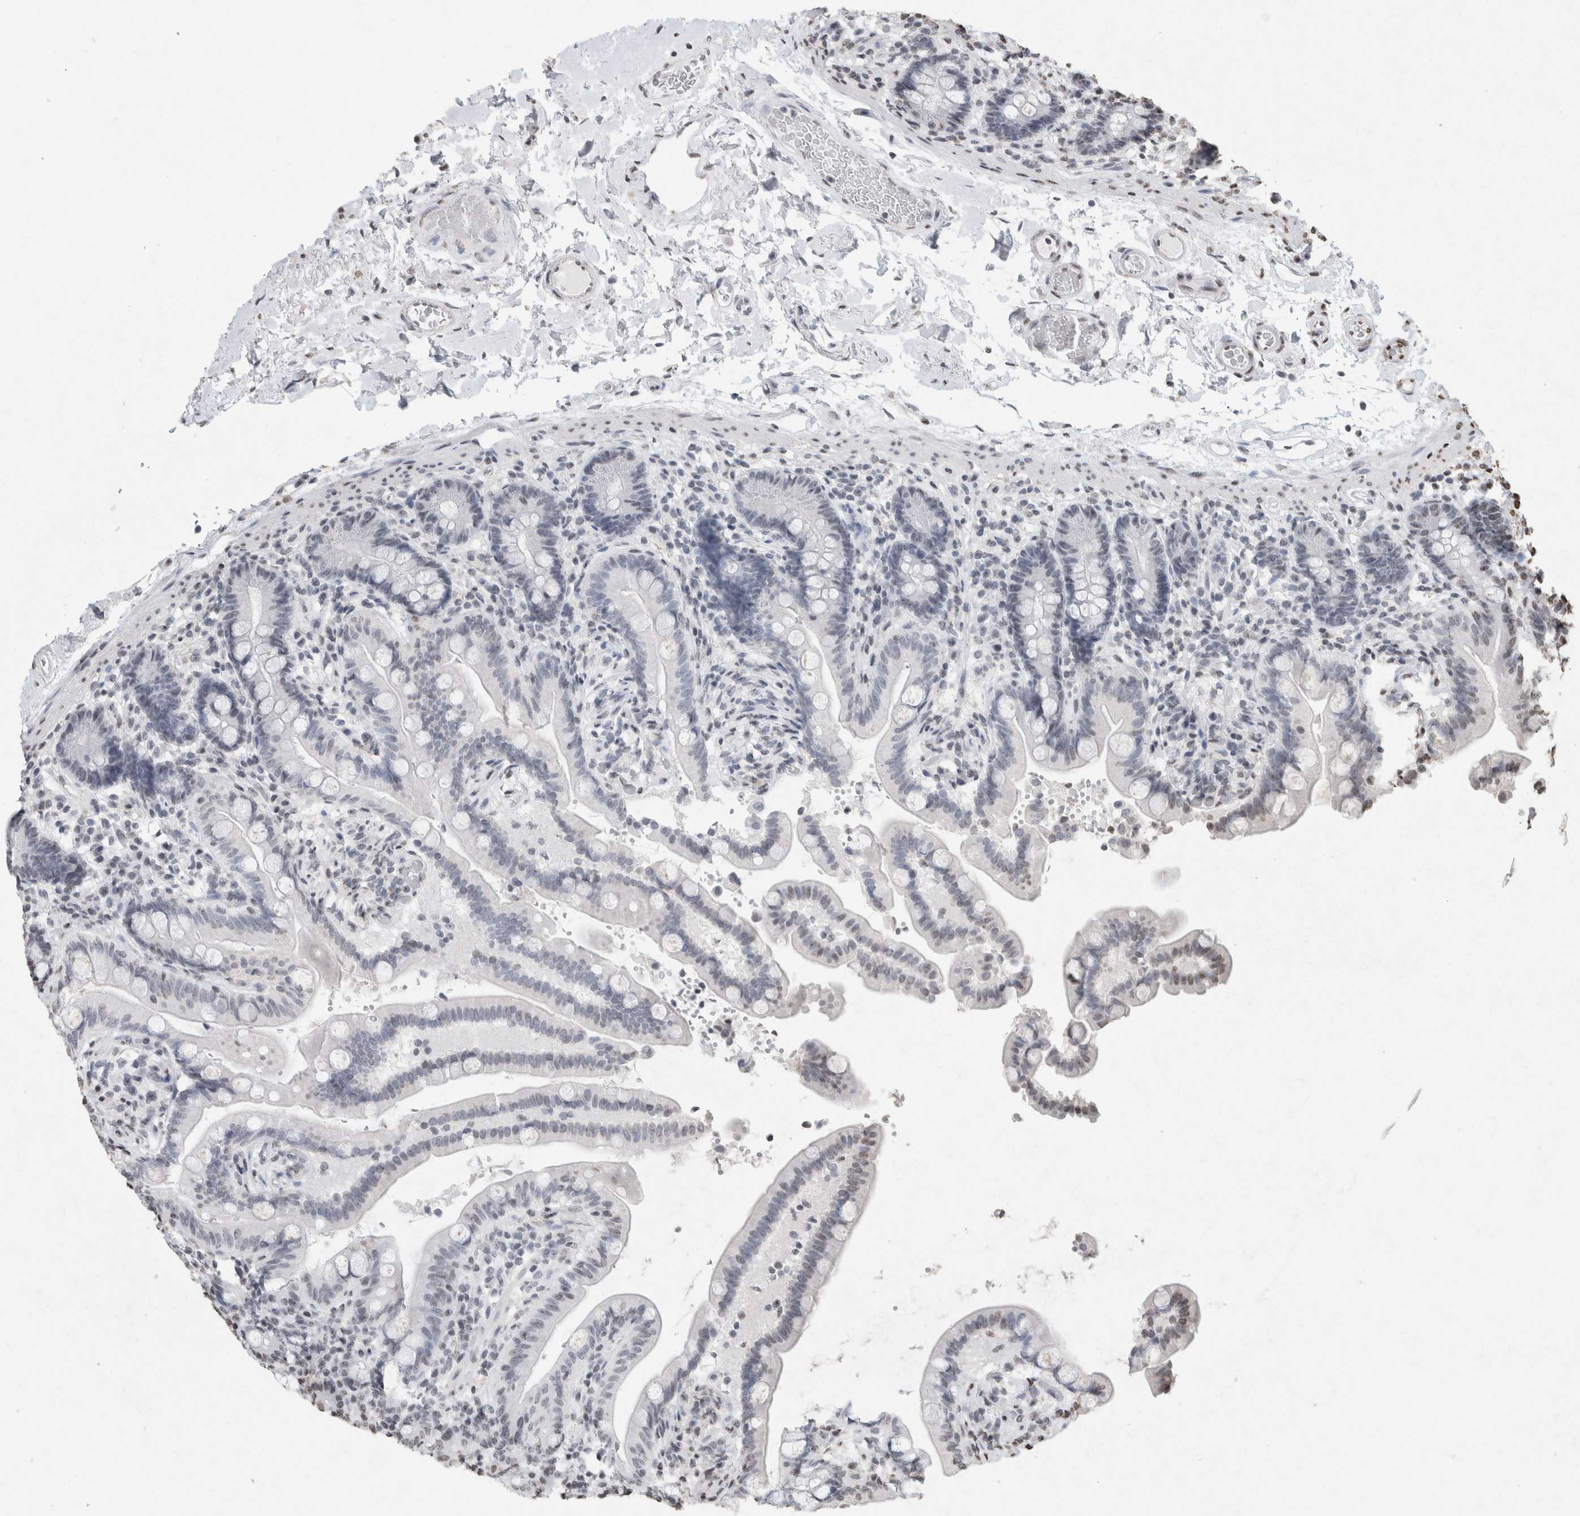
{"staining": {"intensity": "negative", "quantity": "none", "location": "none"}, "tissue": "colon", "cell_type": "Endothelial cells", "image_type": "normal", "snomed": [{"axis": "morphology", "description": "Normal tissue, NOS"}, {"axis": "topography", "description": "Smooth muscle"}, {"axis": "topography", "description": "Colon"}], "caption": "High magnification brightfield microscopy of normal colon stained with DAB (3,3'-diaminobenzidine) (brown) and counterstained with hematoxylin (blue): endothelial cells show no significant positivity. (DAB (3,3'-diaminobenzidine) IHC visualized using brightfield microscopy, high magnification).", "gene": "CNTN1", "patient": {"sex": "male", "age": 73}}